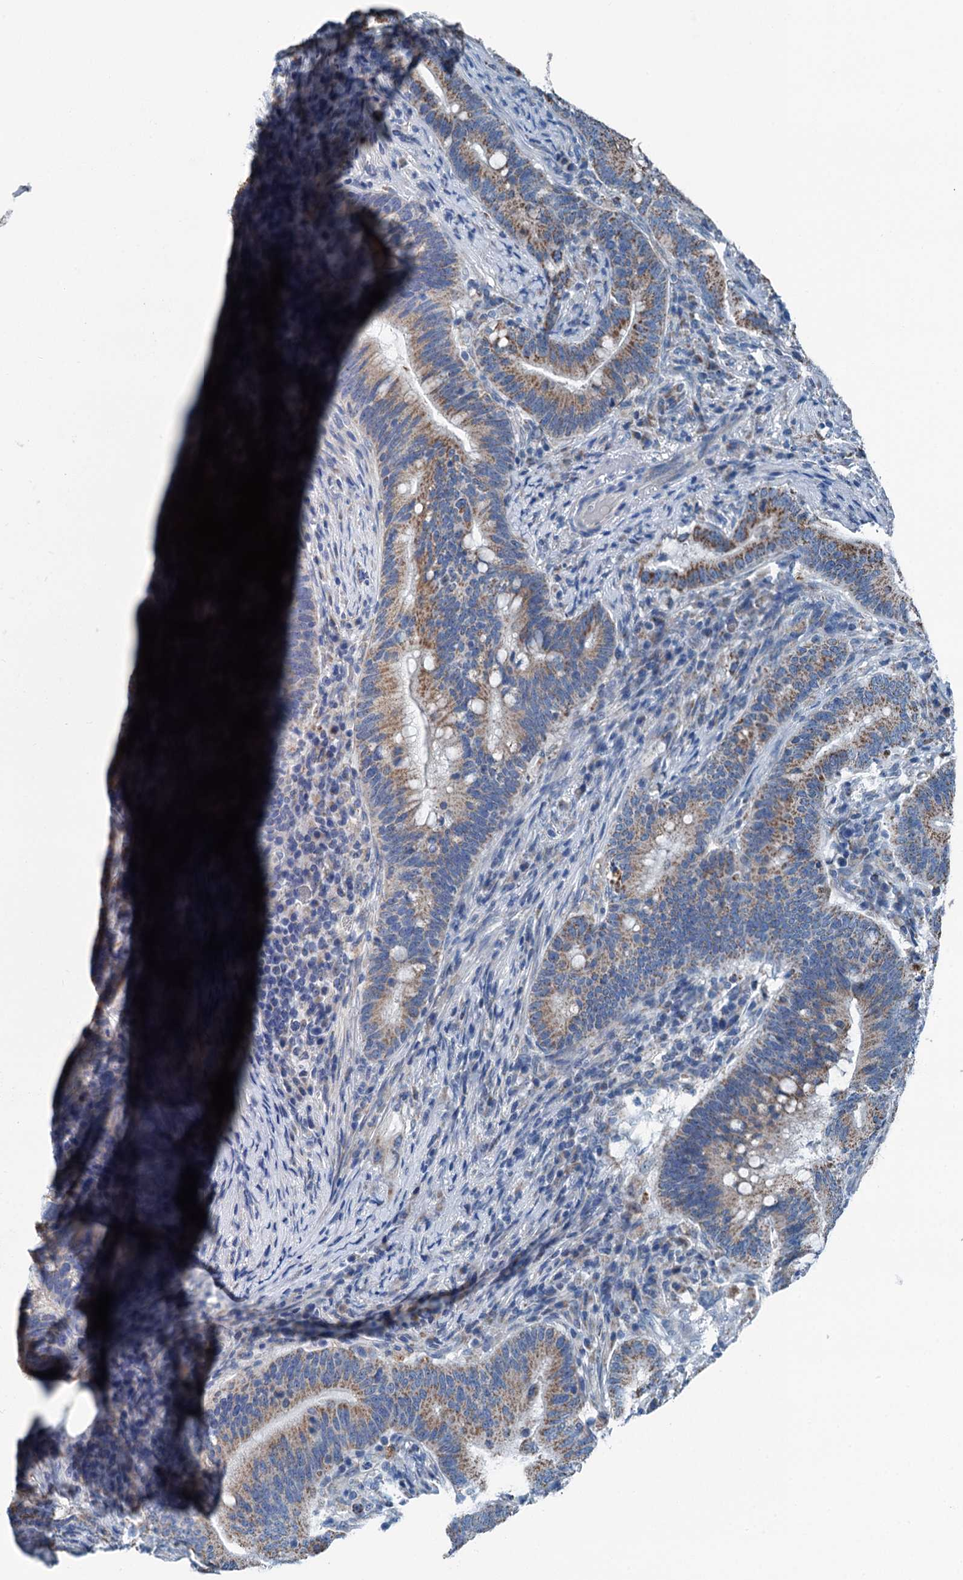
{"staining": {"intensity": "moderate", "quantity": ">75%", "location": "cytoplasmic/membranous"}, "tissue": "colorectal cancer", "cell_type": "Tumor cells", "image_type": "cancer", "snomed": [{"axis": "morphology", "description": "Adenocarcinoma, NOS"}, {"axis": "topography", "description": "Colon"}], "caption": "IHC micrograph of adenocarcinoma (colorectal) stained for a protein (brown), which displays medium levels of moderate cytoplasmic/membranous positivity in about >75% of tumor cells.", "gene": "TRPT1", "patient": {"sex": "female", "age": 66}}